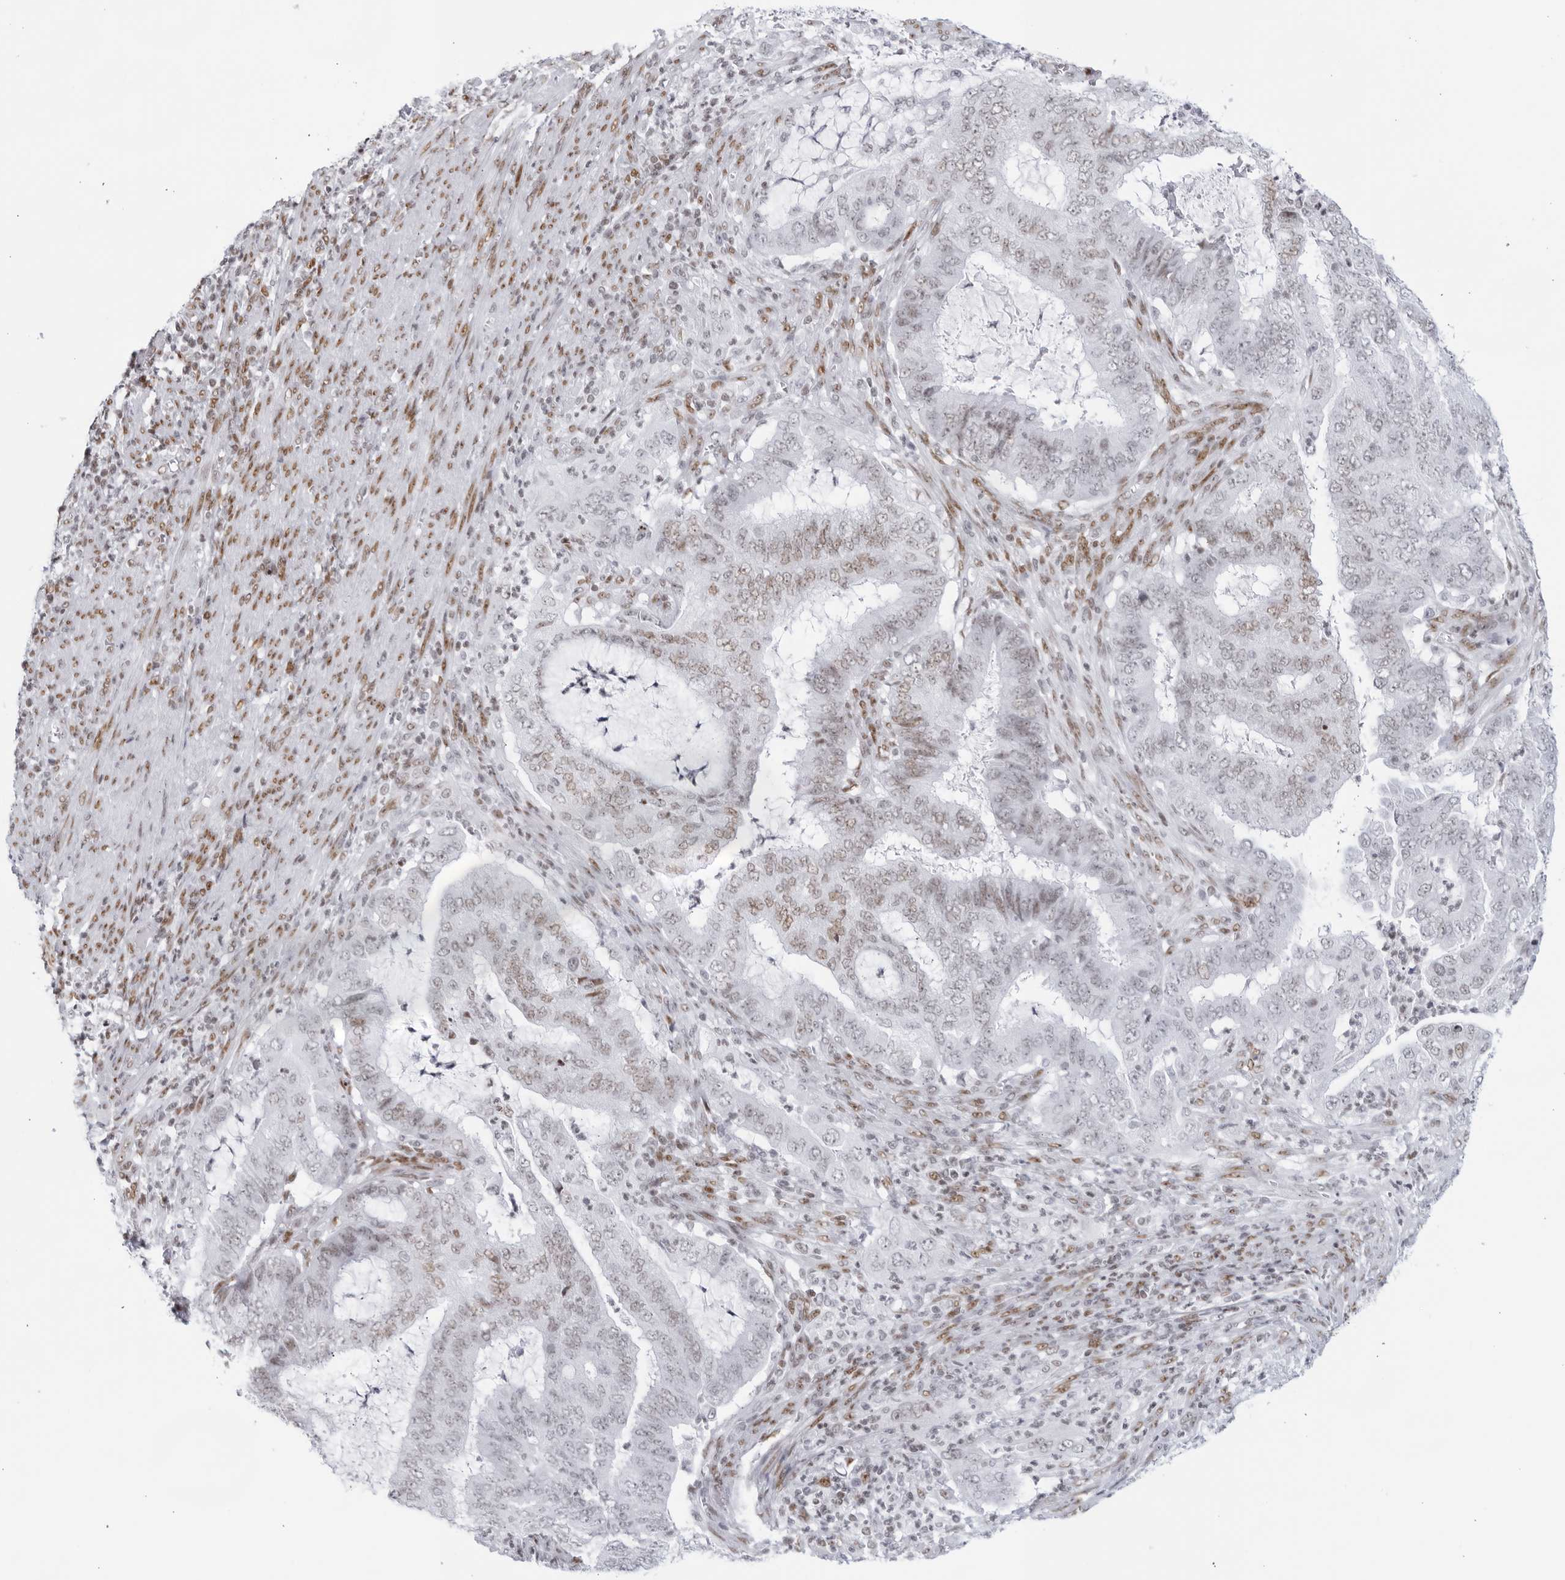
{"staining": {"intensity": "moderate", "quantity": "25%-75%", "location": "nuclear"}, "tissue": "endometrial cancer", "cell_type": "Tumor cells", "image_type": "cancer", "snomed": [{"axis": "morphology", "description": "Adenocarcinoma, NOS"}, {"axis": "topography", "description": "Endometrium"}], "caption": "Approximately 25%-75% of tumor cells in endometrial adenocarcinoma demonstrate moderate nuclear protein expression as visualized by brown immunohistochemical staining.", "gene": "HP1BP3", "patient": {"sex": "female", "age": 51}}